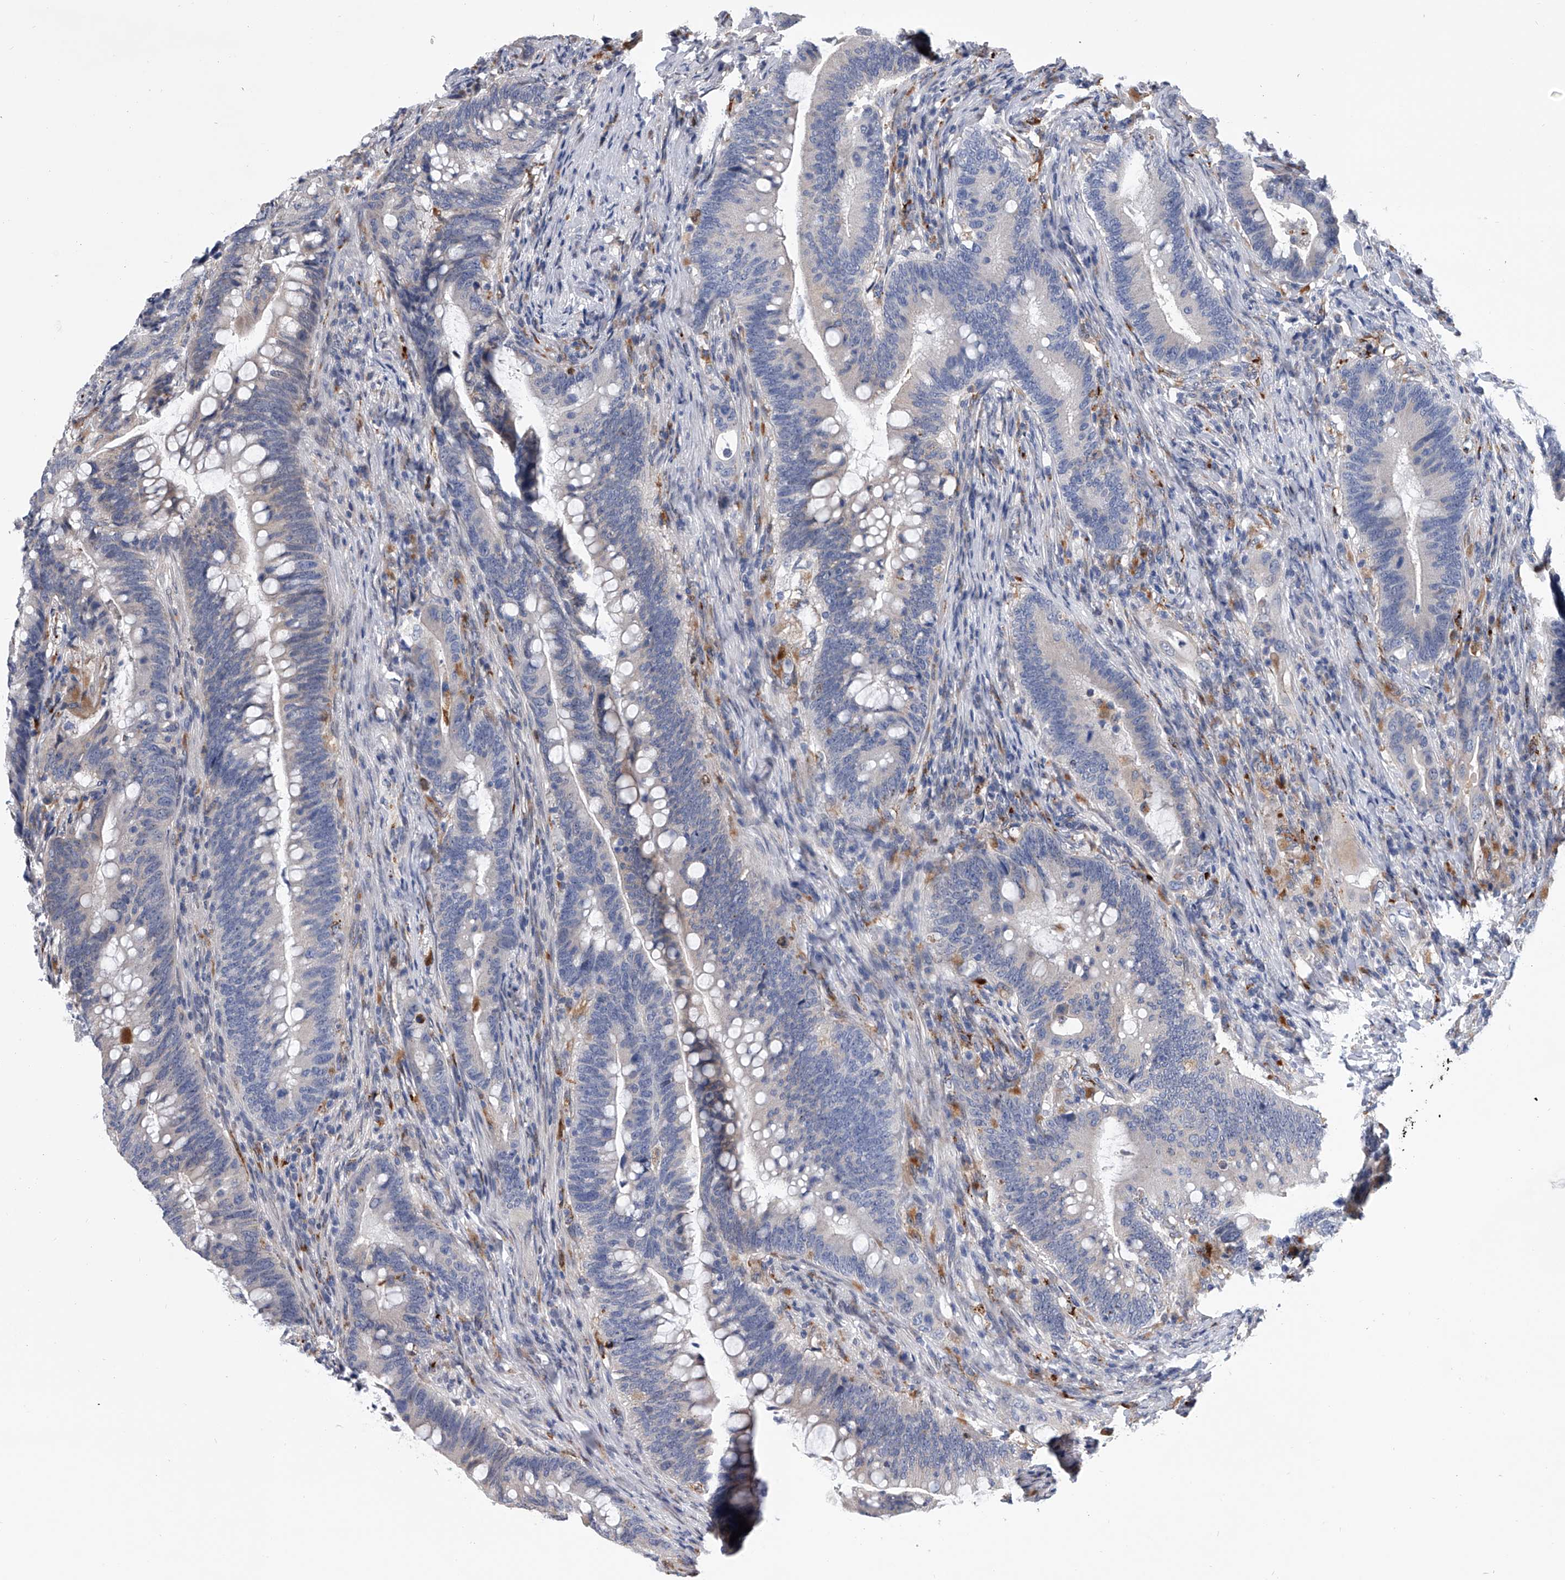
{"staining": {"intensity": "negative", "quantity": "none", "location": "none"}, "tissue": "colorectal cancer", "cell_type": "Tumor cells", "image_type": "cancer", "snomed": [{"axis": "morphology", "description": "Adenocarcinoma, NOS"}, {"axis": "topography", "description": "Colon"}], "caption": "Immunohistochemistry (IHC) of adenocarcinoma (colorectal) reveals no positivity in tumor cells.", "gene": "TRIM8", "patient": {"sex": "female", "age": 66}}